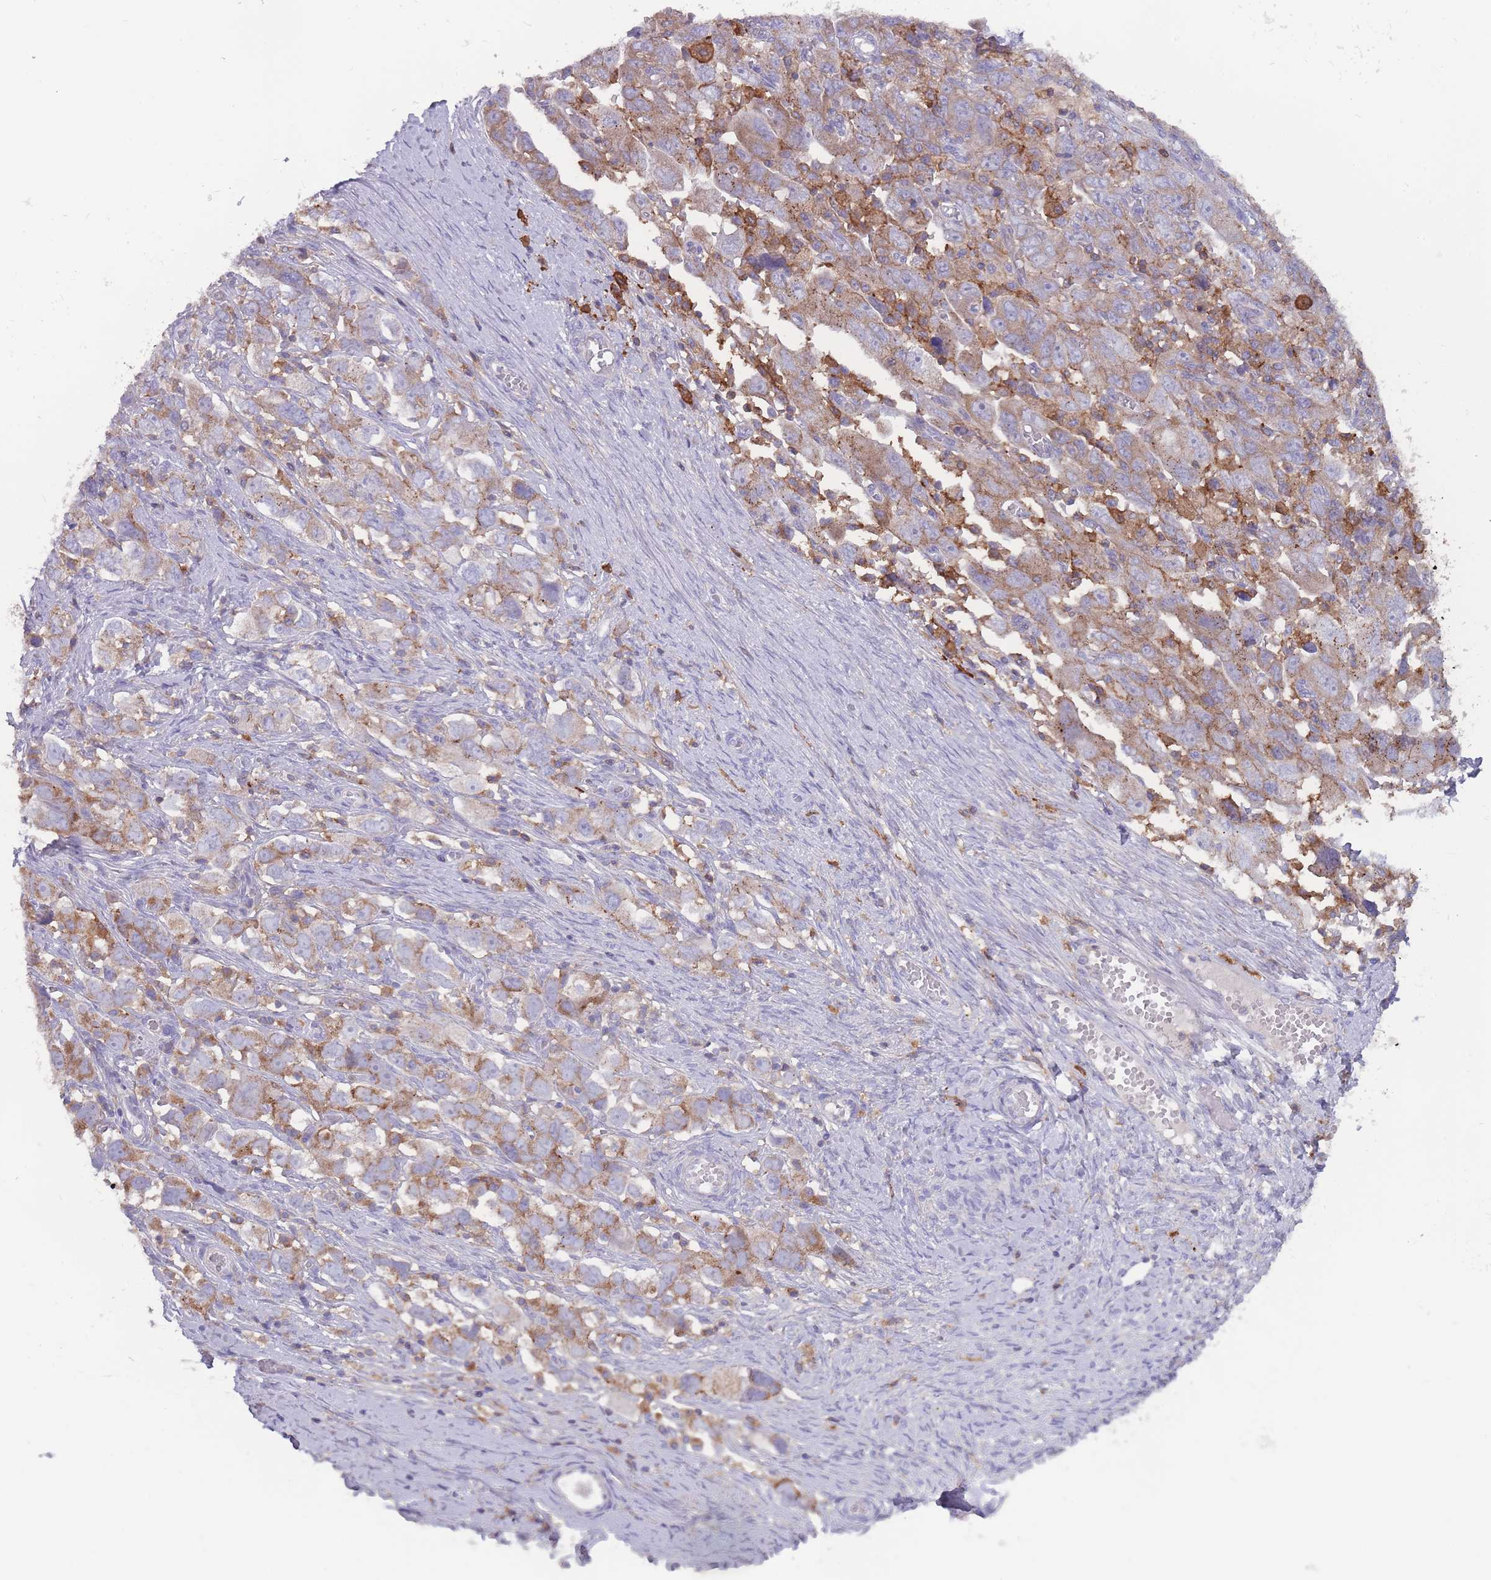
{"staining": {"intensity": "moderate", "quantity": "25%-75%", "location": "cytoplasmic/membranous"}, "tissue": "ovarian cancer", "cell_type": "Tumor cells", "image_type": "cancer", "snomed": [{"axis": "morphology", "description": "Carcinoma, NOS"}, {"axis": "morphology", "description": "Cystadenocarcinoma, serous, NOS"}, {"axis": "topography", "description": "Ovary"}], "caption": "Immunohistochemistry (IHC) (DAB) staining of ovarian serous cystadenocarcinoma shows moderate cytoplasmic/membranous protein positivity in approximately 25%-75% of tumor cells.", "gene": "CD33", "patient": {"sex": "female", "age": 69}}